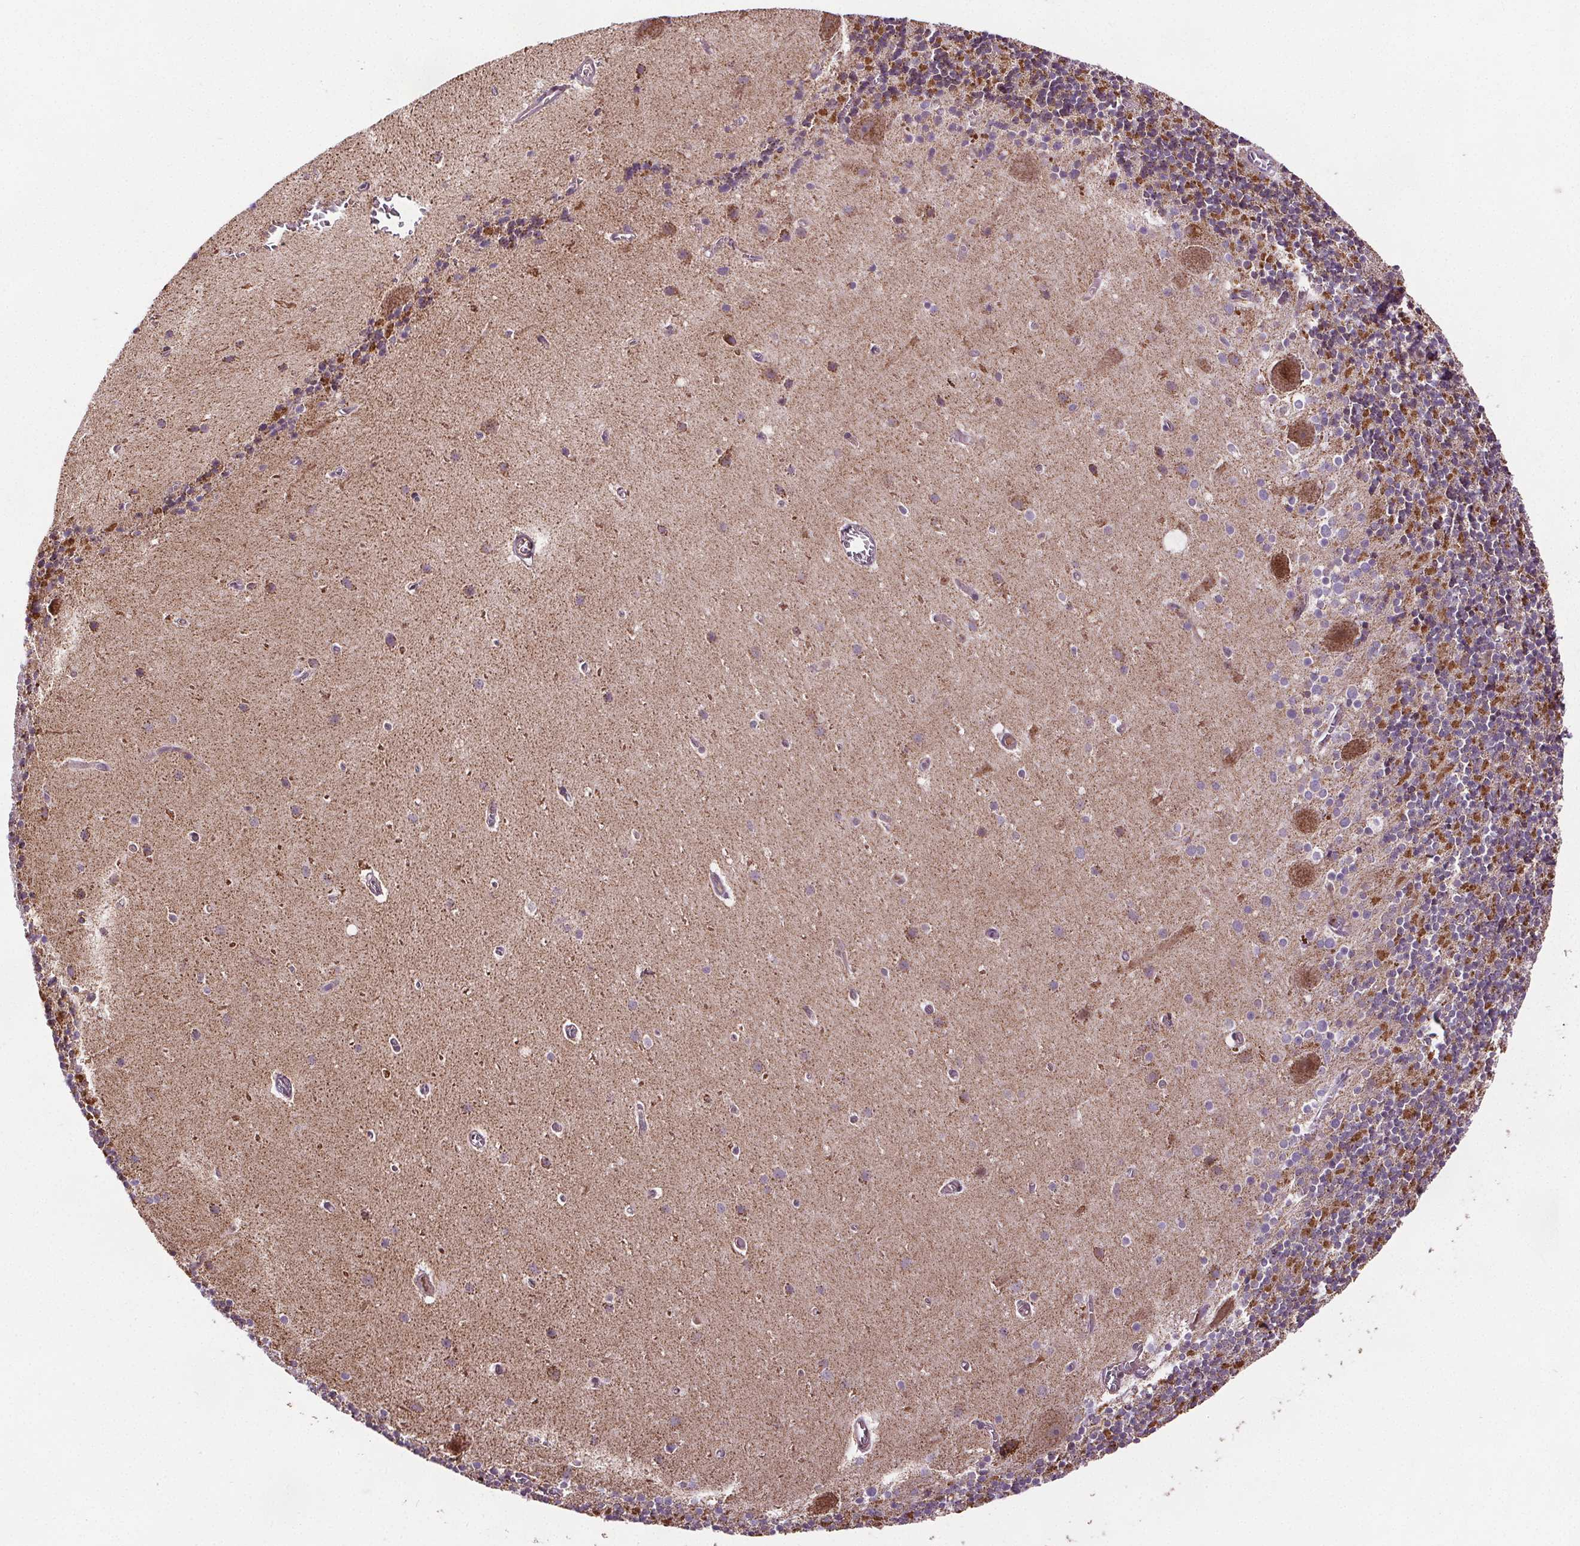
{"staining": {"intensity": "moderate", "quantity": "25%-75%", "location": "cytoplasmic/membranous"}, "tissue": "cerebellum", "cell_type": "Cells in granular layer", "image_type": "normal", "snomed": [{"axis": "morphology", "description": "Normal tissue, NOS"}, {"axis": "topography", "description": "Cerebellum"}], "caption": "This image displays IHC staining of normal human cerebellum, with medium moderate cytoplasmic/membranous expression in approximately 25%-75% of cells in granular layer.", "gene": "SUCLA2", "patient": {"sex": "male", "age": 70}}